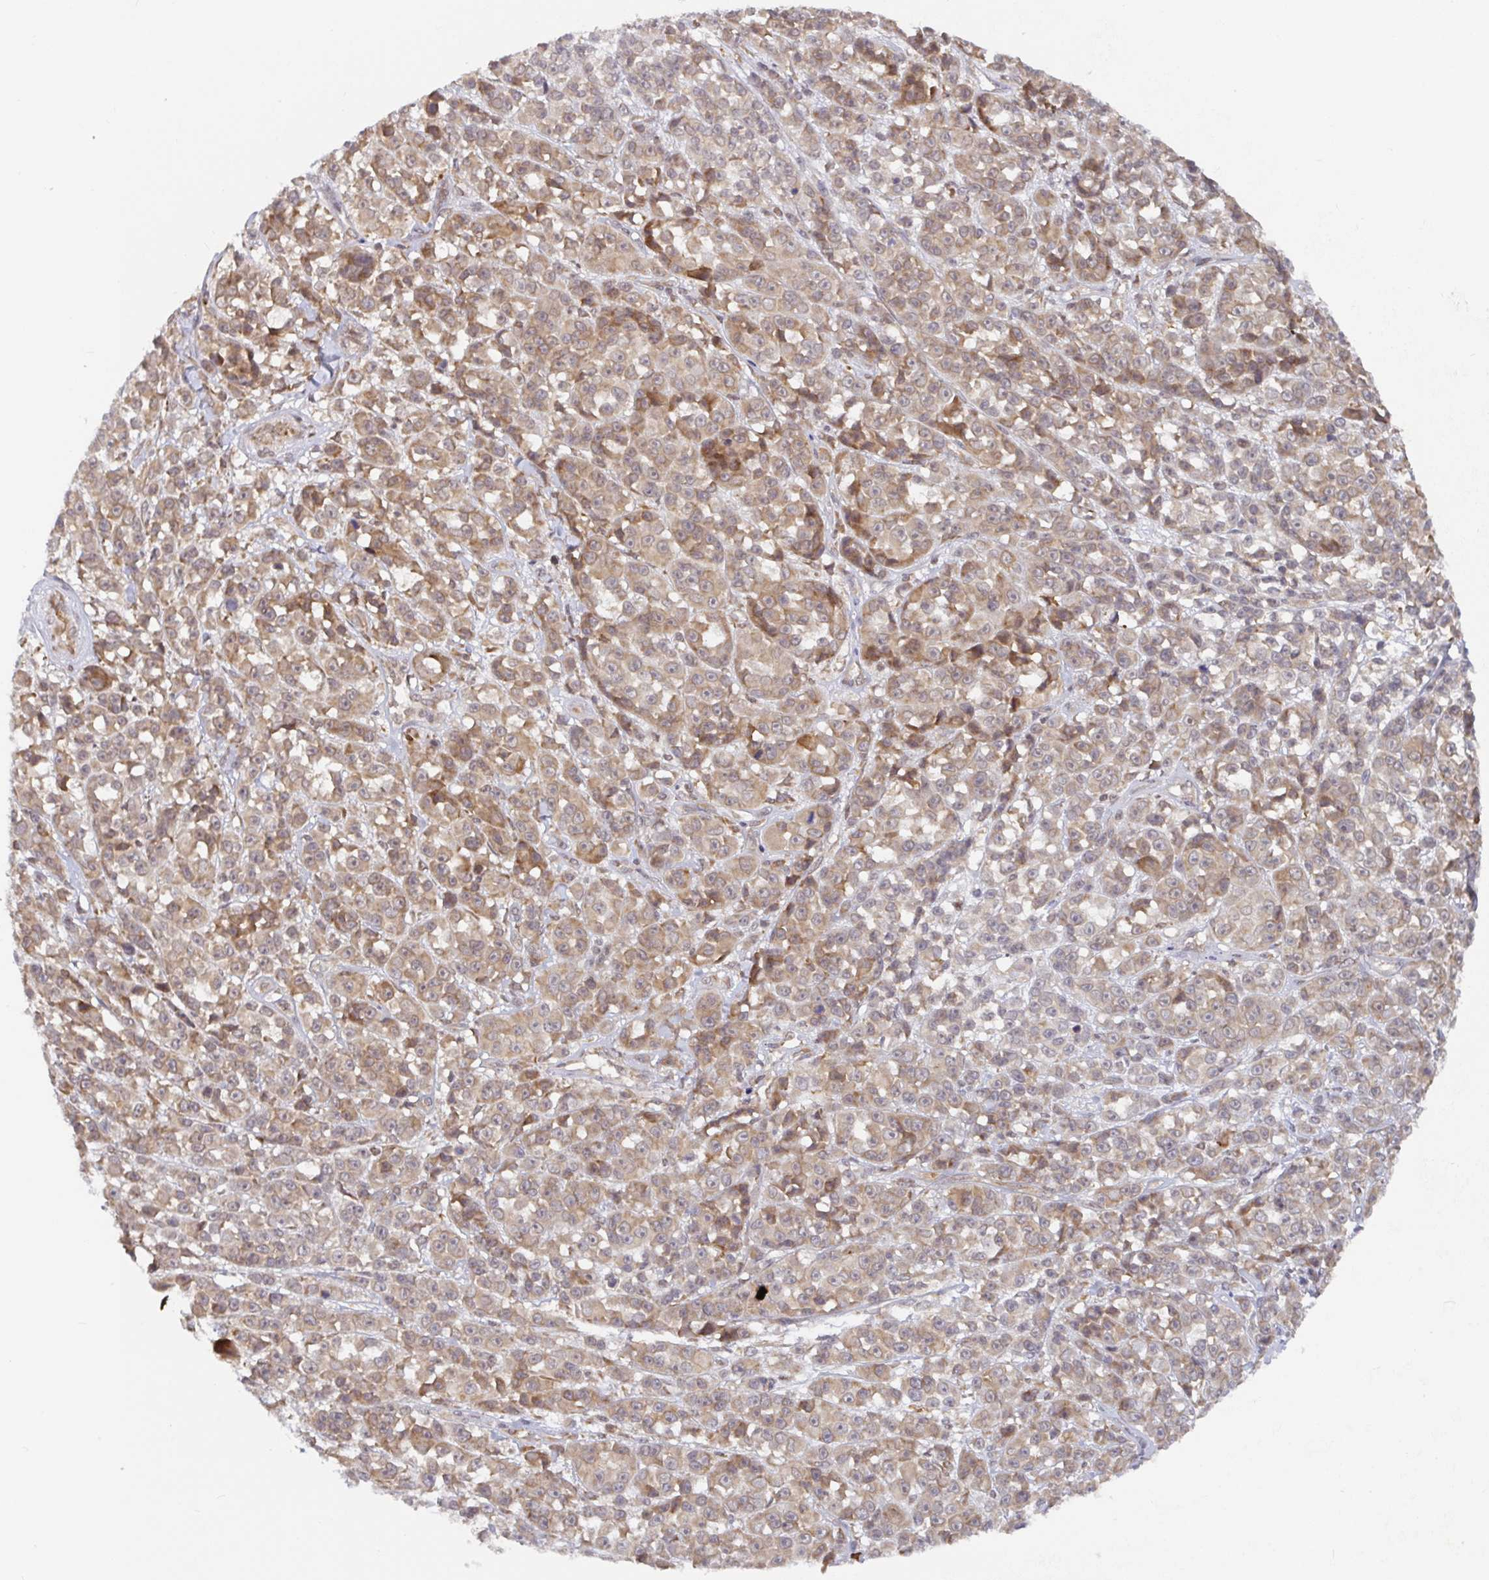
{"staining": {"intensity": "moderate", "quantity": ">75%", "location": "cytoplasmic/membranous"}, "tissue": "melanoma", "cell_type": "Tumor cells", "image_type": "cancer", "snomed": [{"axis": "morphology", "description": "Malignant melanoma, NOS"}, {"axis": "topography", "description": "Skin"}, {"axis": "topography", "description": "Skin of back"}], "caption": "Moderate cytoplasmic/membranous positivity for a protein is appreciated in approximately >75% of tumor cells of melanoma using IHC.", "gene": "ALG1", "patient": {"sex": "male", "age": 91}}